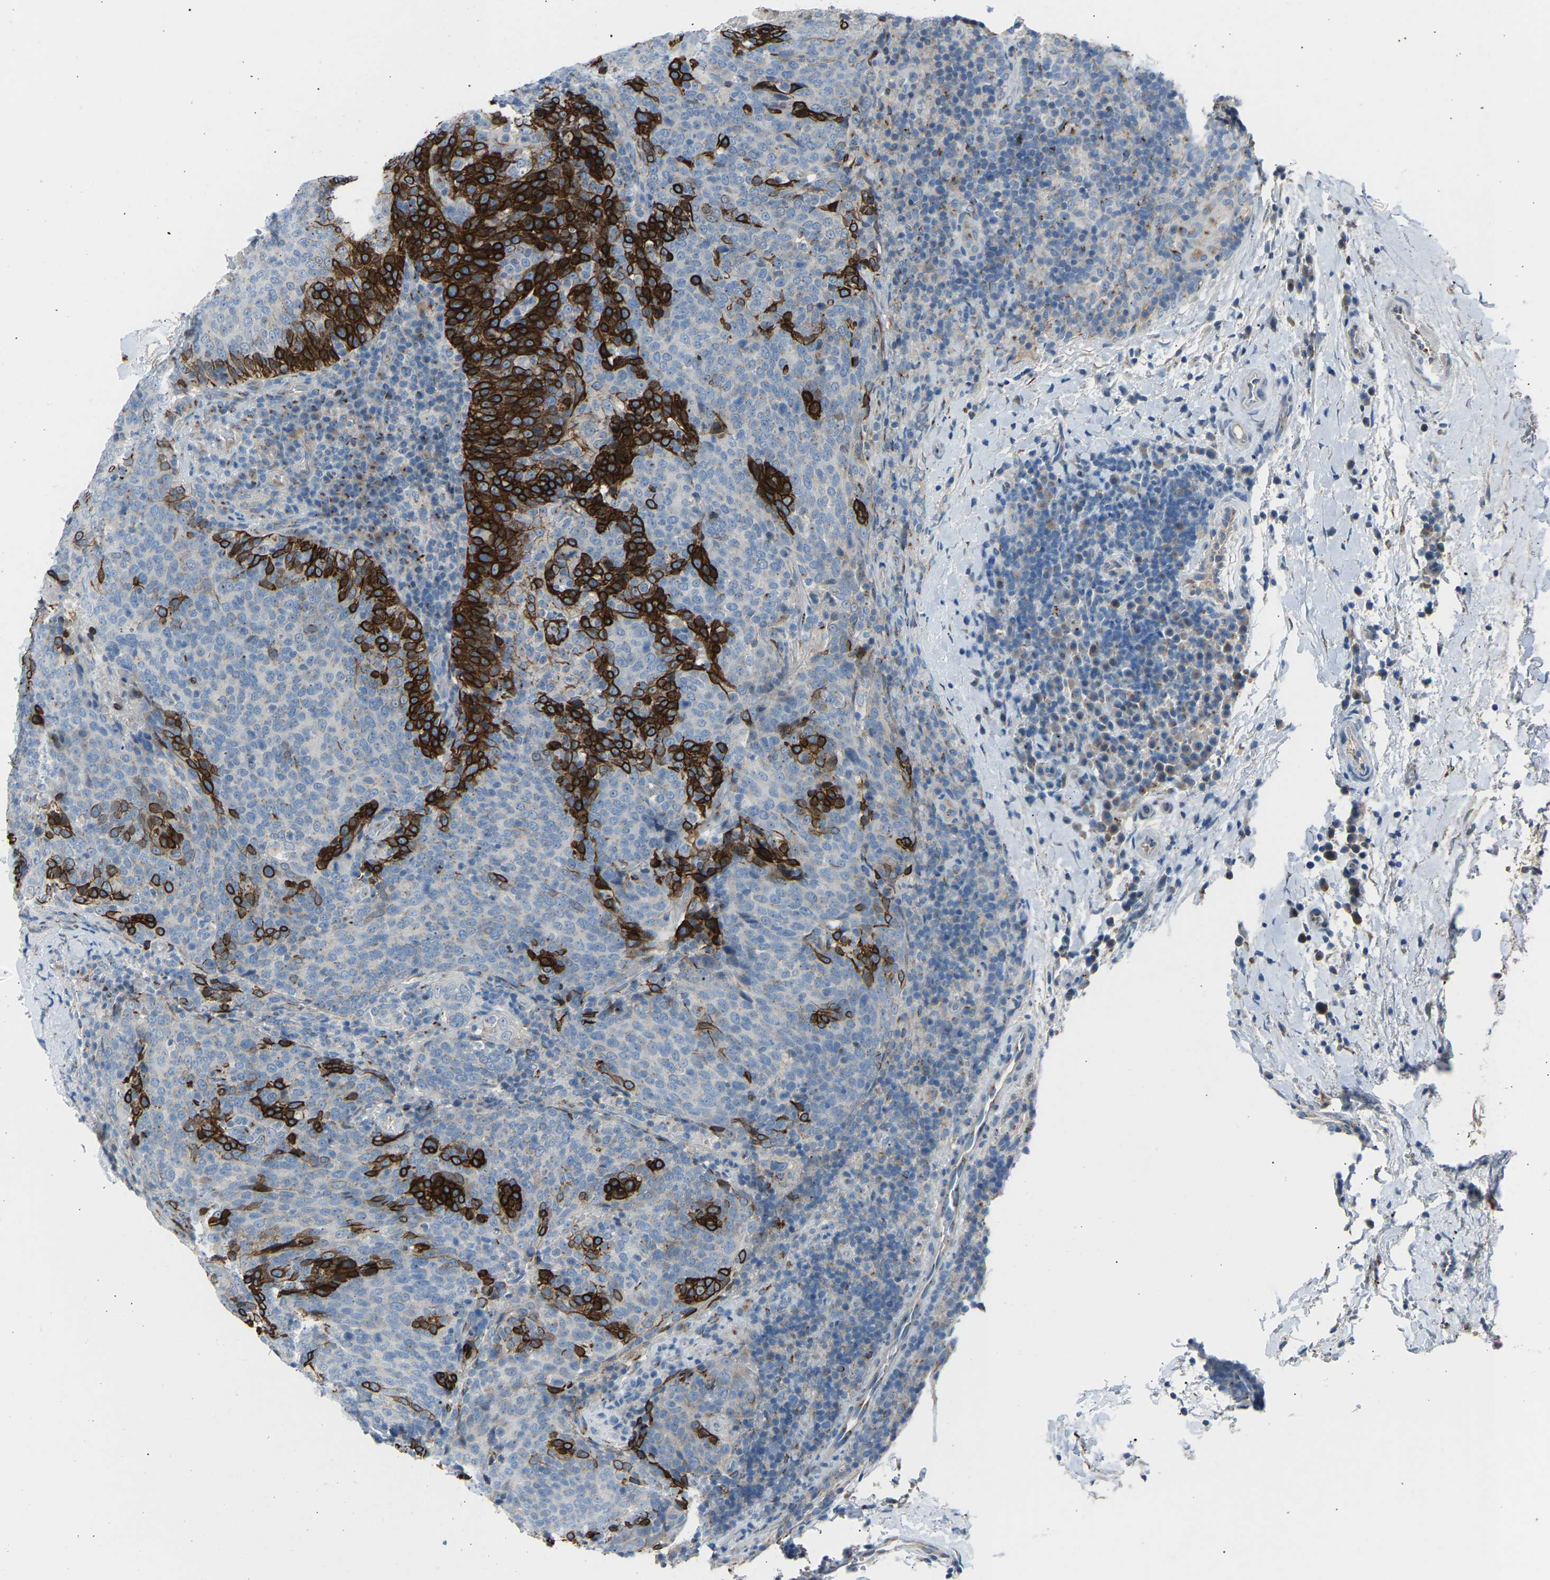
{"staining": {"intensity": "strong", "quantity": "25%-75%", "location": "cytoplasmic/membranous"}, "tissue": "head and neck cancer", "cell_type": "Tumor cells", "image_type": "cancer", "snomed": [{"axis": "morphology", "description": "Squamous cell carcinoma, NOS"}, {"axis": "morphology", "description": "Squamous cell carcinoma, metastatic, NOS"}, {"axis": "topography", "description": "Lymph node"}, {"axis": "topography", "description": "Head-Neck"}], "caption": "IHC micrograph of metastatic squamous cell carcinoma (head and neck) stained for a protein (brown), which demonstrates high levels of strong cytoplasmic/membranous staining in about 25%-75% of tumor cells.", "gene": "CYREN", "patient": {"sex": "male", "age": 62}}